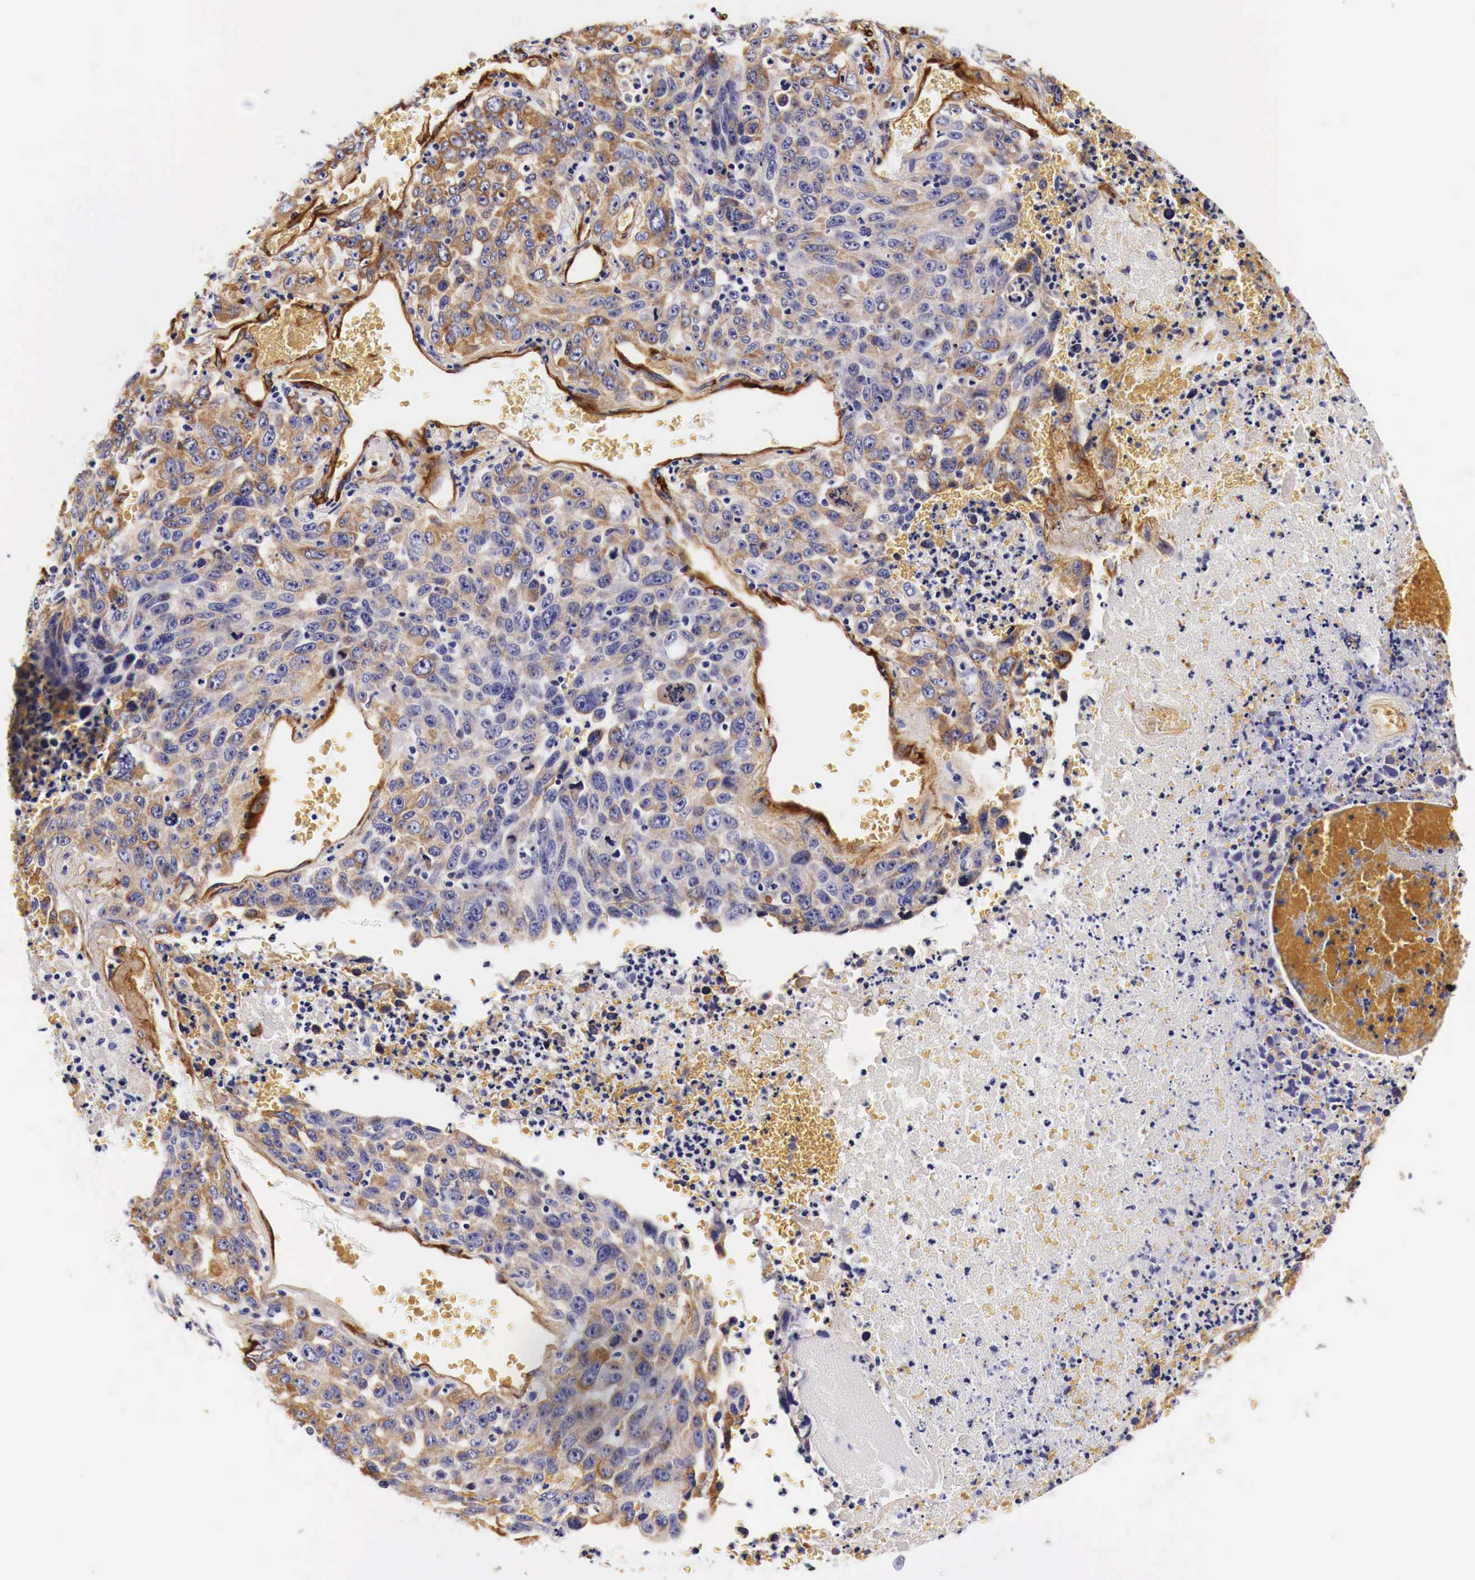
{"staining": {"intensity": "weak", "quantity": "25%-75%", "location": "cytoplasmic/membranous"}, "tissue": "lung cancer", "cell_type": "Tumor cells", "image_type": "cancer", "snomed": [{"axis": "morphology", "description": "Squamous cell carcinoma, NOS"}, {"axis": "topography", "description": "Lung"}], "caption": "Immunohistochemical staining of human squamous cell carcinoma (lung) displays low levels of weak cytoplasmic/membranous positivity in about 25%-75% of tumor cells.", "gene": "LAMB2", "patient": {"sex": "male", "age": 64}}